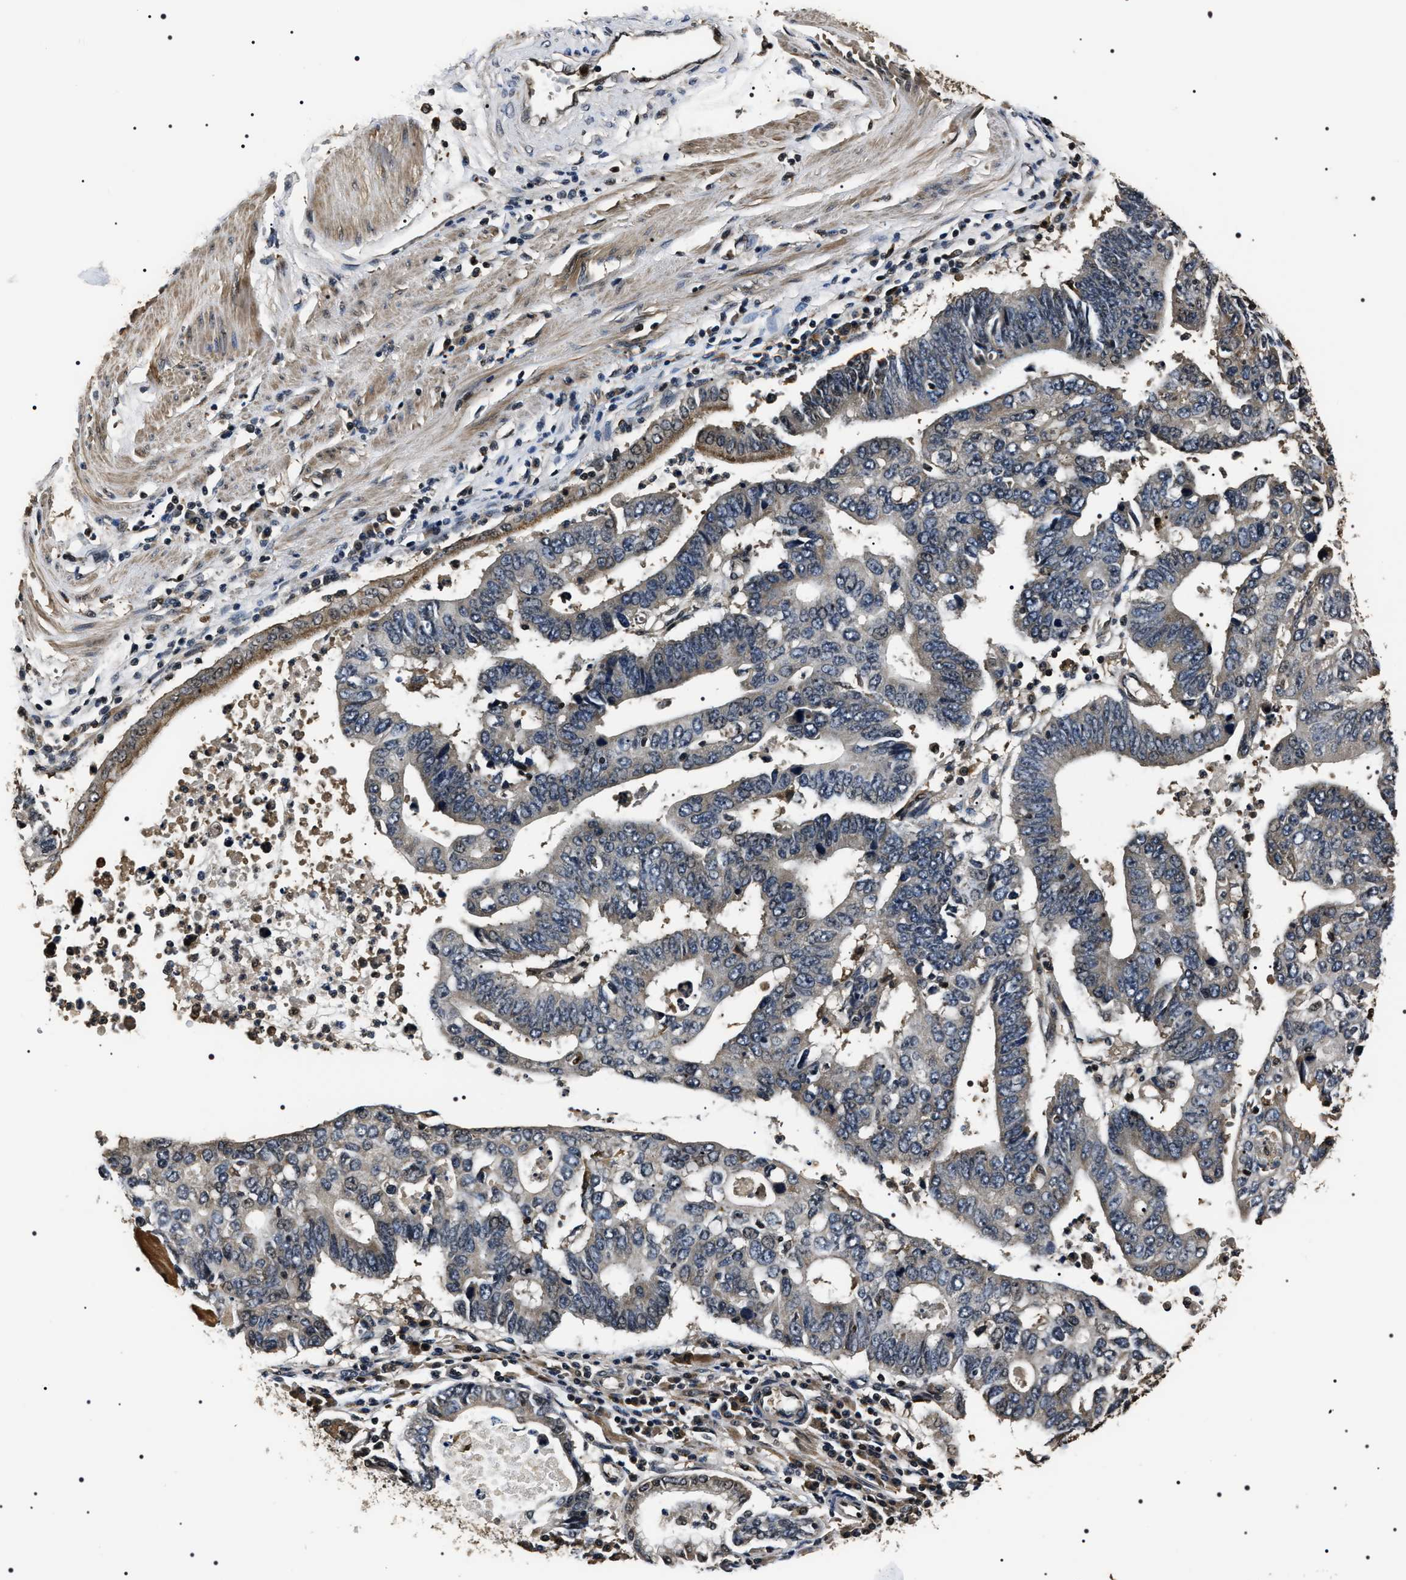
{"staining": {"intensity": "weak", "quantity": "<25%", "location": "cytoplasmic/membranous"}, "tissue": "stomach cancer", "cell_type": "Tumor cells", "image_type": "cancer", "snomed": [{"axis": "morphology", "description": "Adenocarcinoma, NOS"}, {"axis": "topography", "description": "Stomach"}], "caption": "Photomicrograph shows no significant protein expression in tumor cells of adenocarcinoma (stomach). (DAB (3,3'-diaminobenzidine) IHC, high magnification).", "gene": "ARHGAP22", "patient": {"sex": "male", "age": 59}}